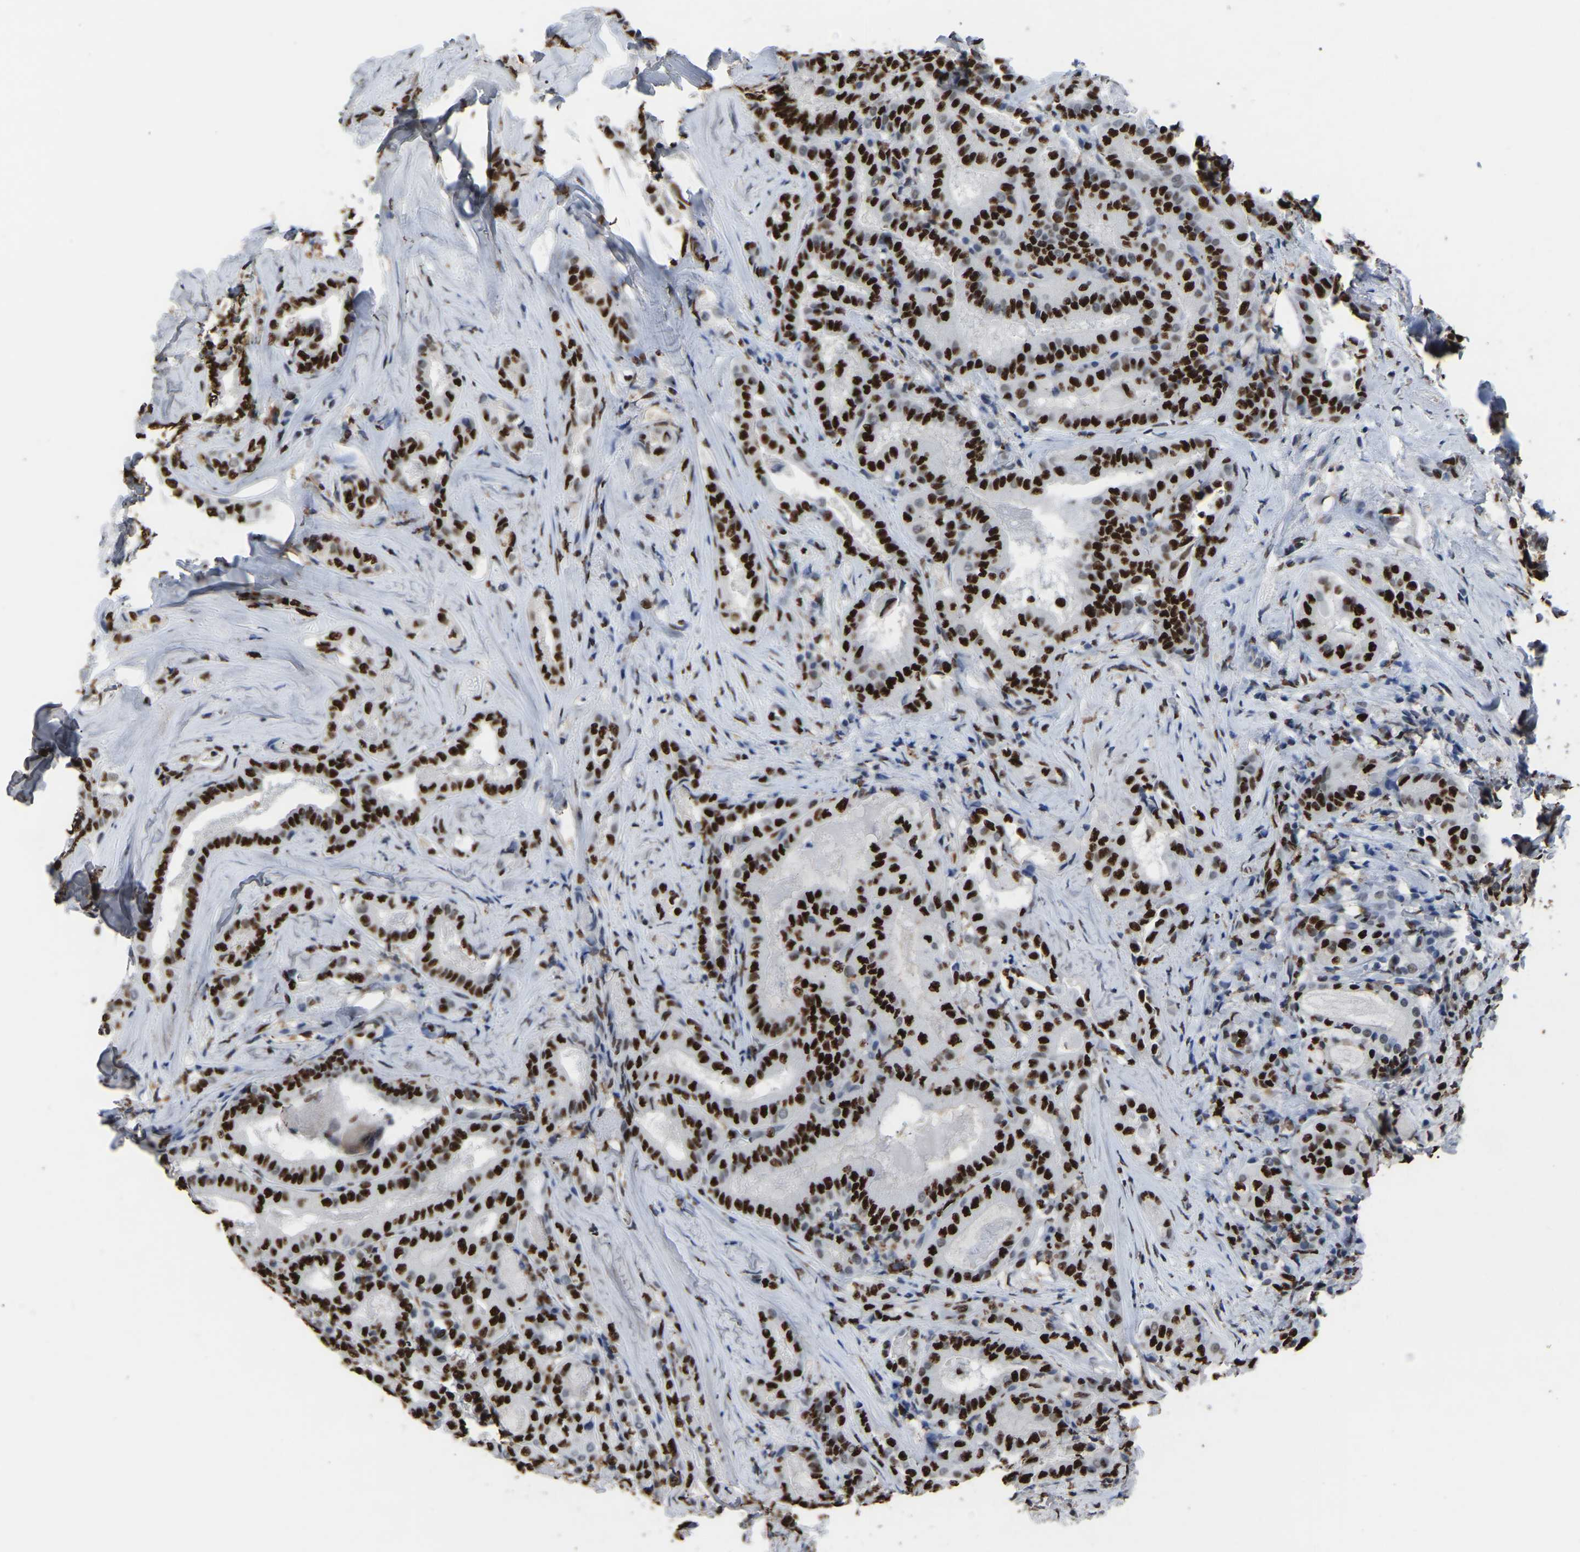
{"staining": {"intensity": "strong", "quantity": ">75%", "location": "nuclear"}, "tissue": "thyroid cancer", "cell_type": "Tumor cells", "image_type": "cancer", "snomed": [{"axis": "morphology", "description": "Papillary adenocarcinoma, NOS"}, {"axis": "topography", "description": "Thyroid gland"}], "caption": "Strong nuclear positivity is appreciated in about >75% of tumor cells in thyroid cancer.", "gene": "RBL2", "patient": {"sex": "female", "age": 42}}